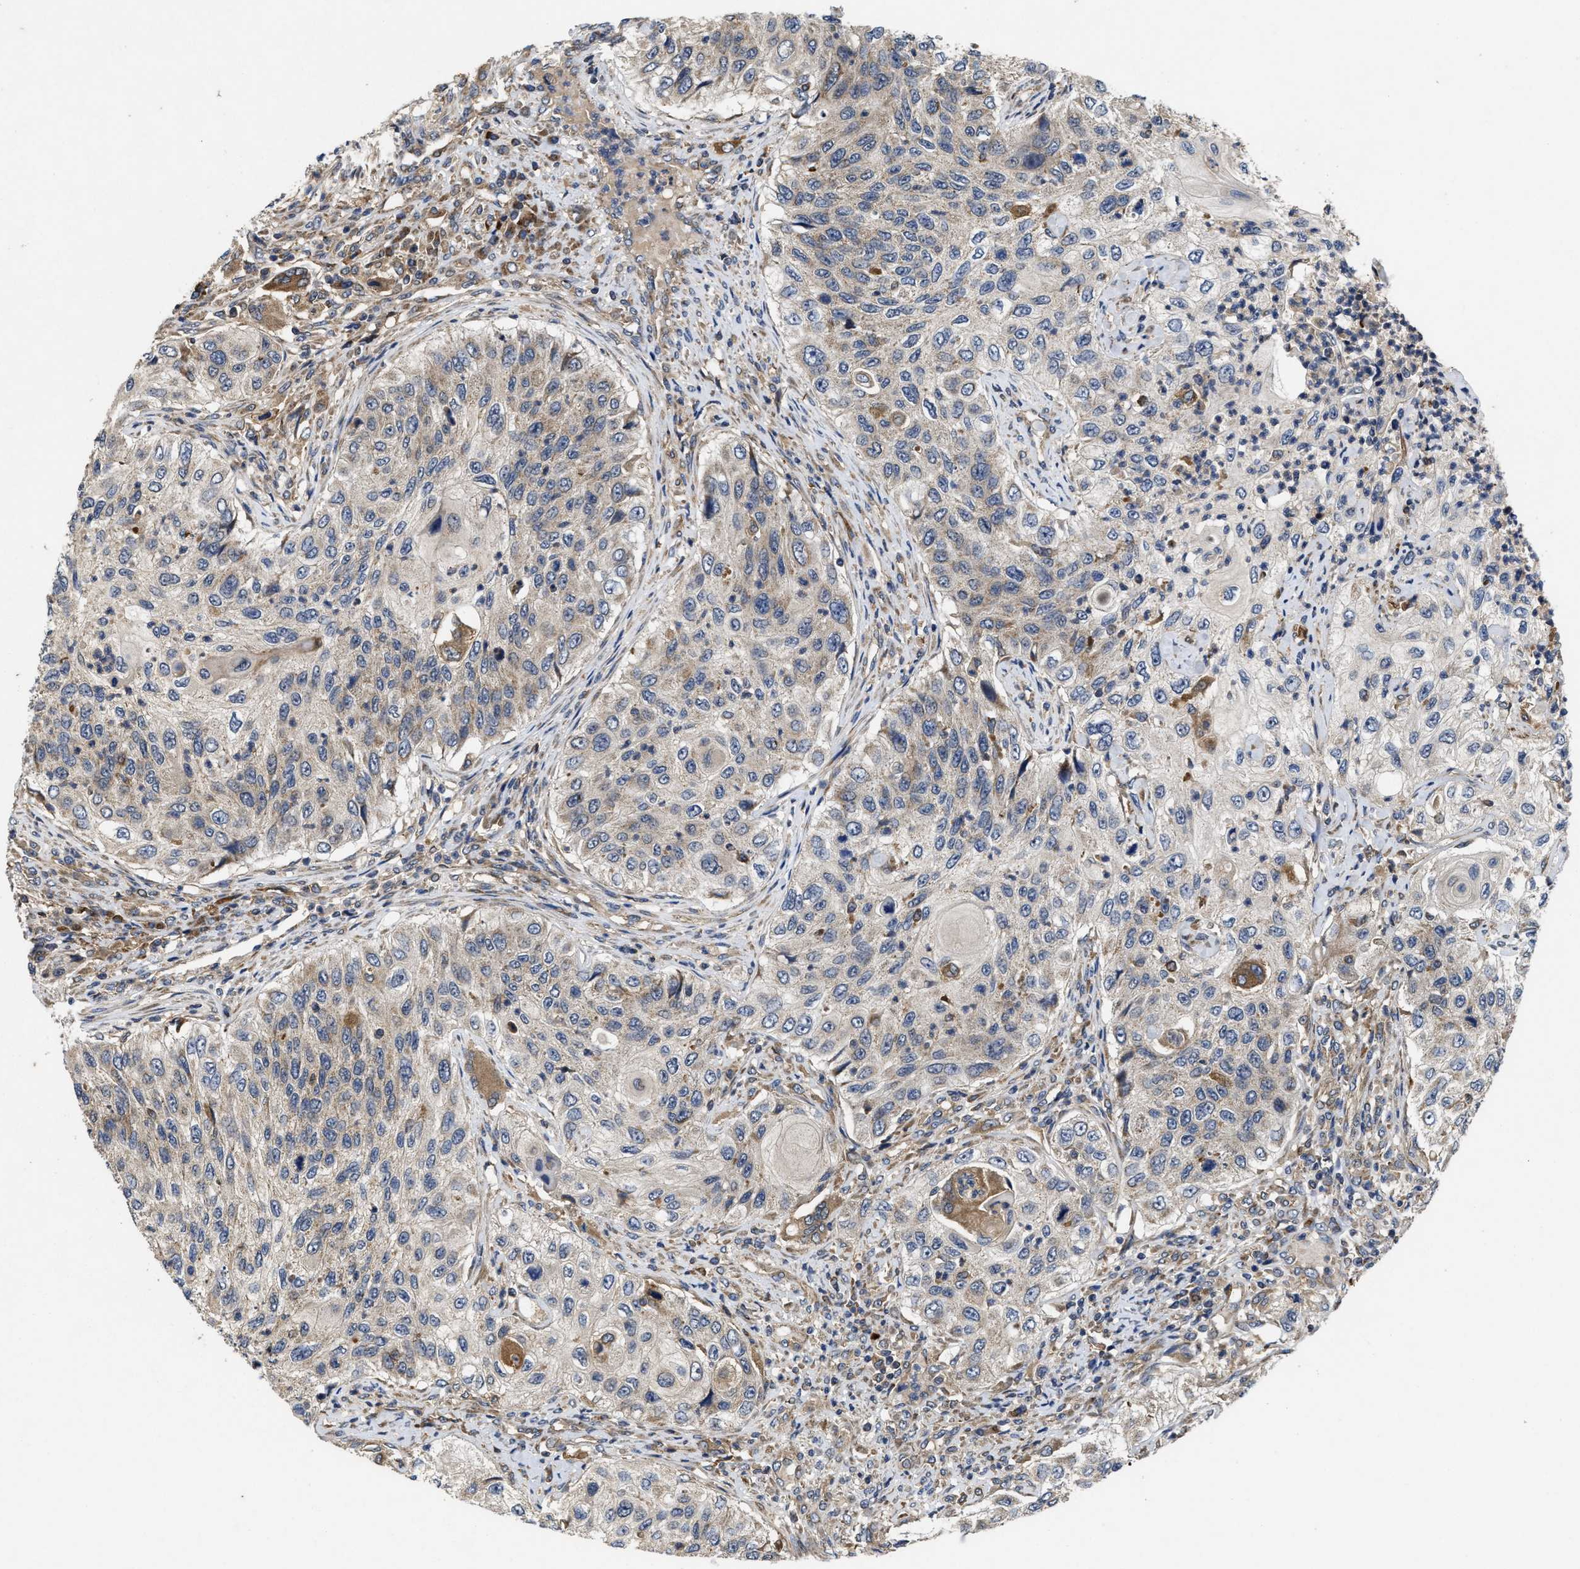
{"staining": {"intensity": "negative", "quantity": "none", "location": "none"}, "tissue": "urothelial cancer", "cell_type": "Tumor cells", "image_type": "cancer", "snomed": [{"axis": "morphology", "description": "Urothelial carcinoma, High grade"}, {"axis": "topography", "description": "Urinary bladder"}], "caption": "A high-resolution micrograph shows immunohistochemistry (IHC) staining of urothelial cancer, which displays no significant expression in tumor cells.", "gene": "EFNA4", "patient": {"sex": "female", "age": 60}}